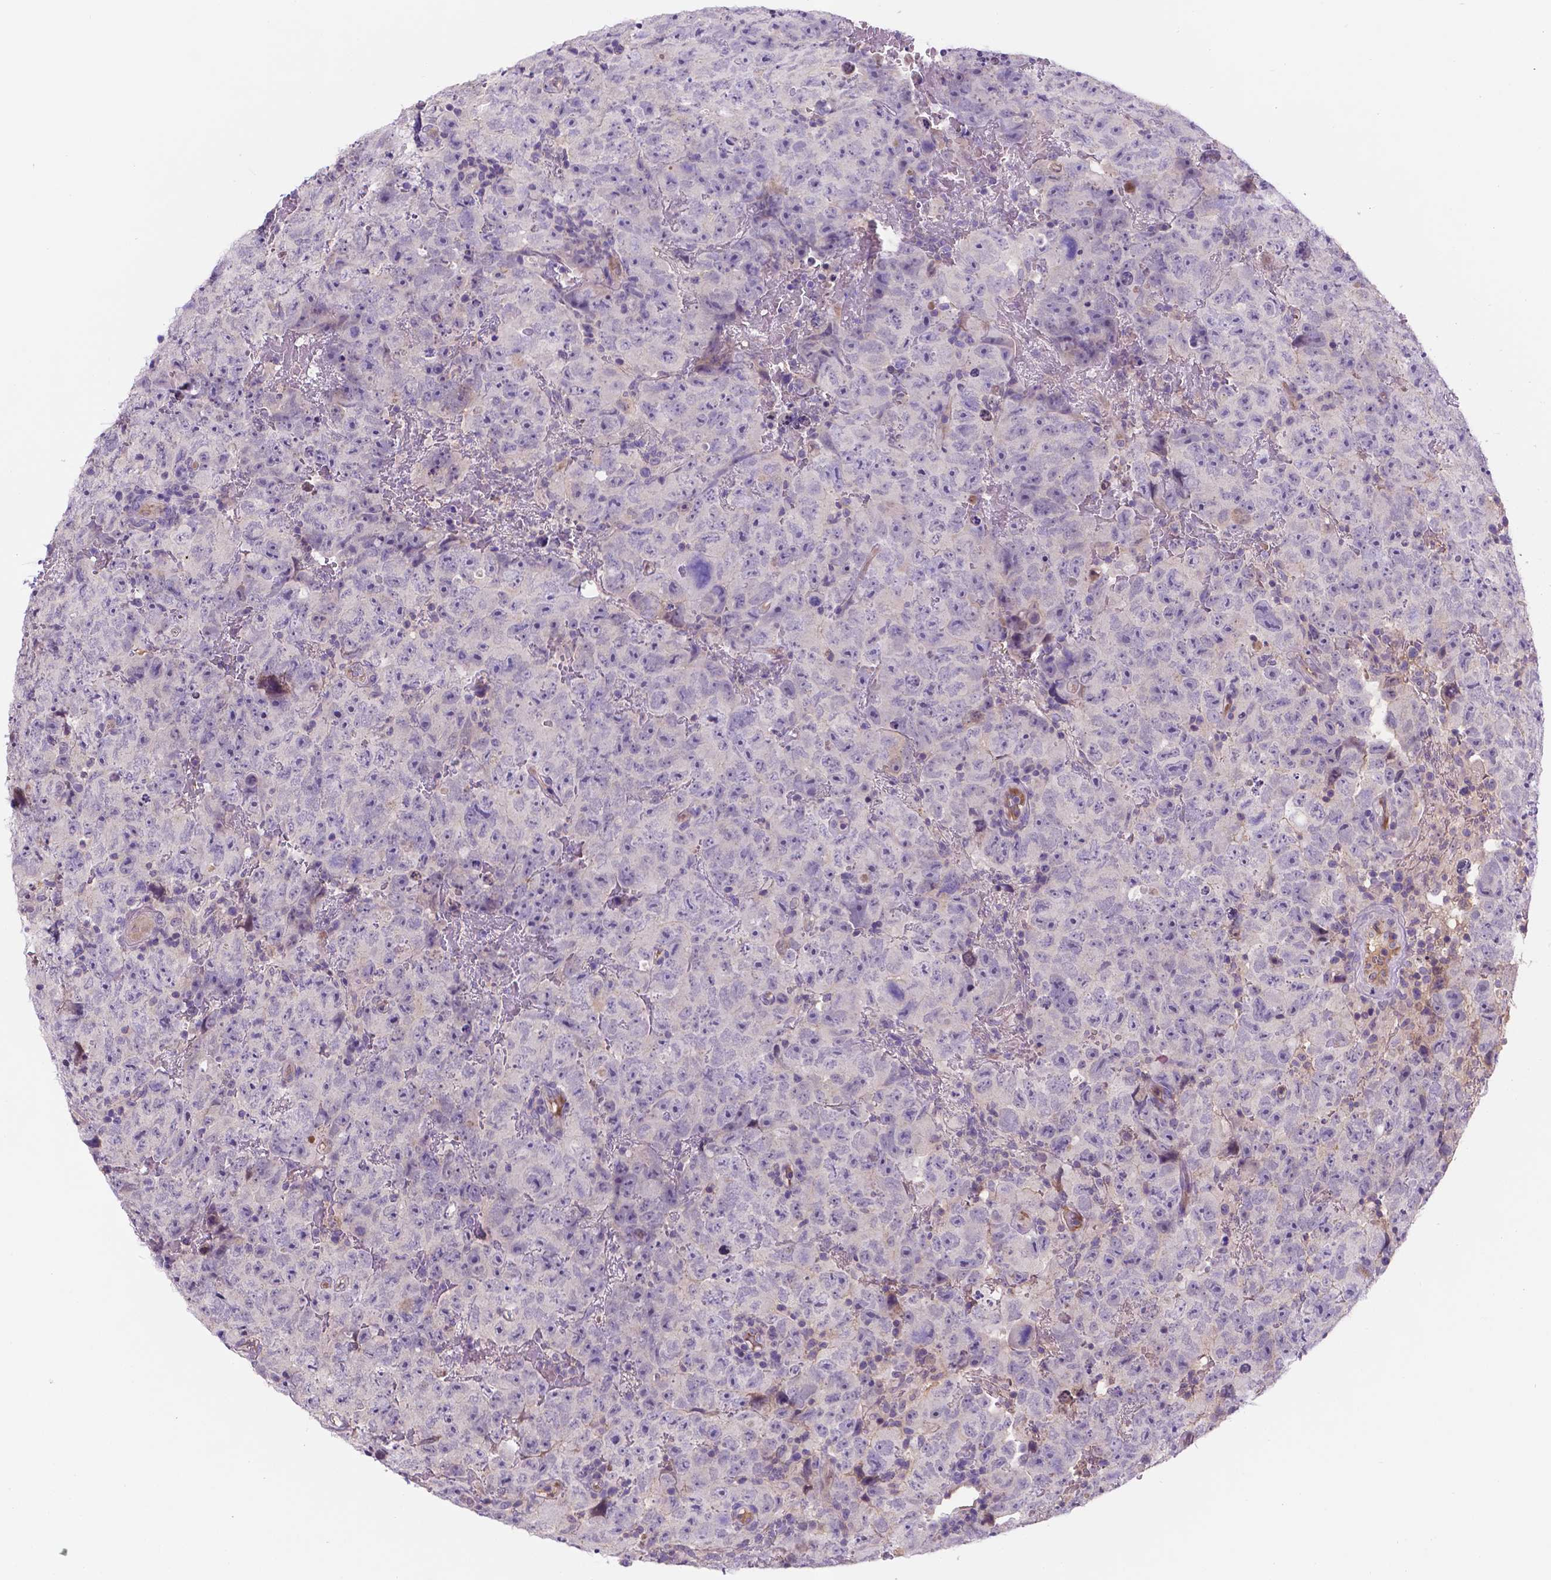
{"staining": {"intensity": "negative", "quantity": "none", "location": "none"}, "tissue": "testis cancer", "cell_type": "Tumor cells", "image_type": "cancer", "snomed": [{"axis": "morphology", "description": "Carcinoma, Embryonal, NOS"}, {"axis": "topography", "description": "Testis"}], "caption": "Testis cancer (embryonal carcinoma) stained for a protein using immunohistochemistry (IHC) demonstrates no expression tumor cells.", "gene": "TM4SF20", "patient": {"sex": "male", "age": 24}}